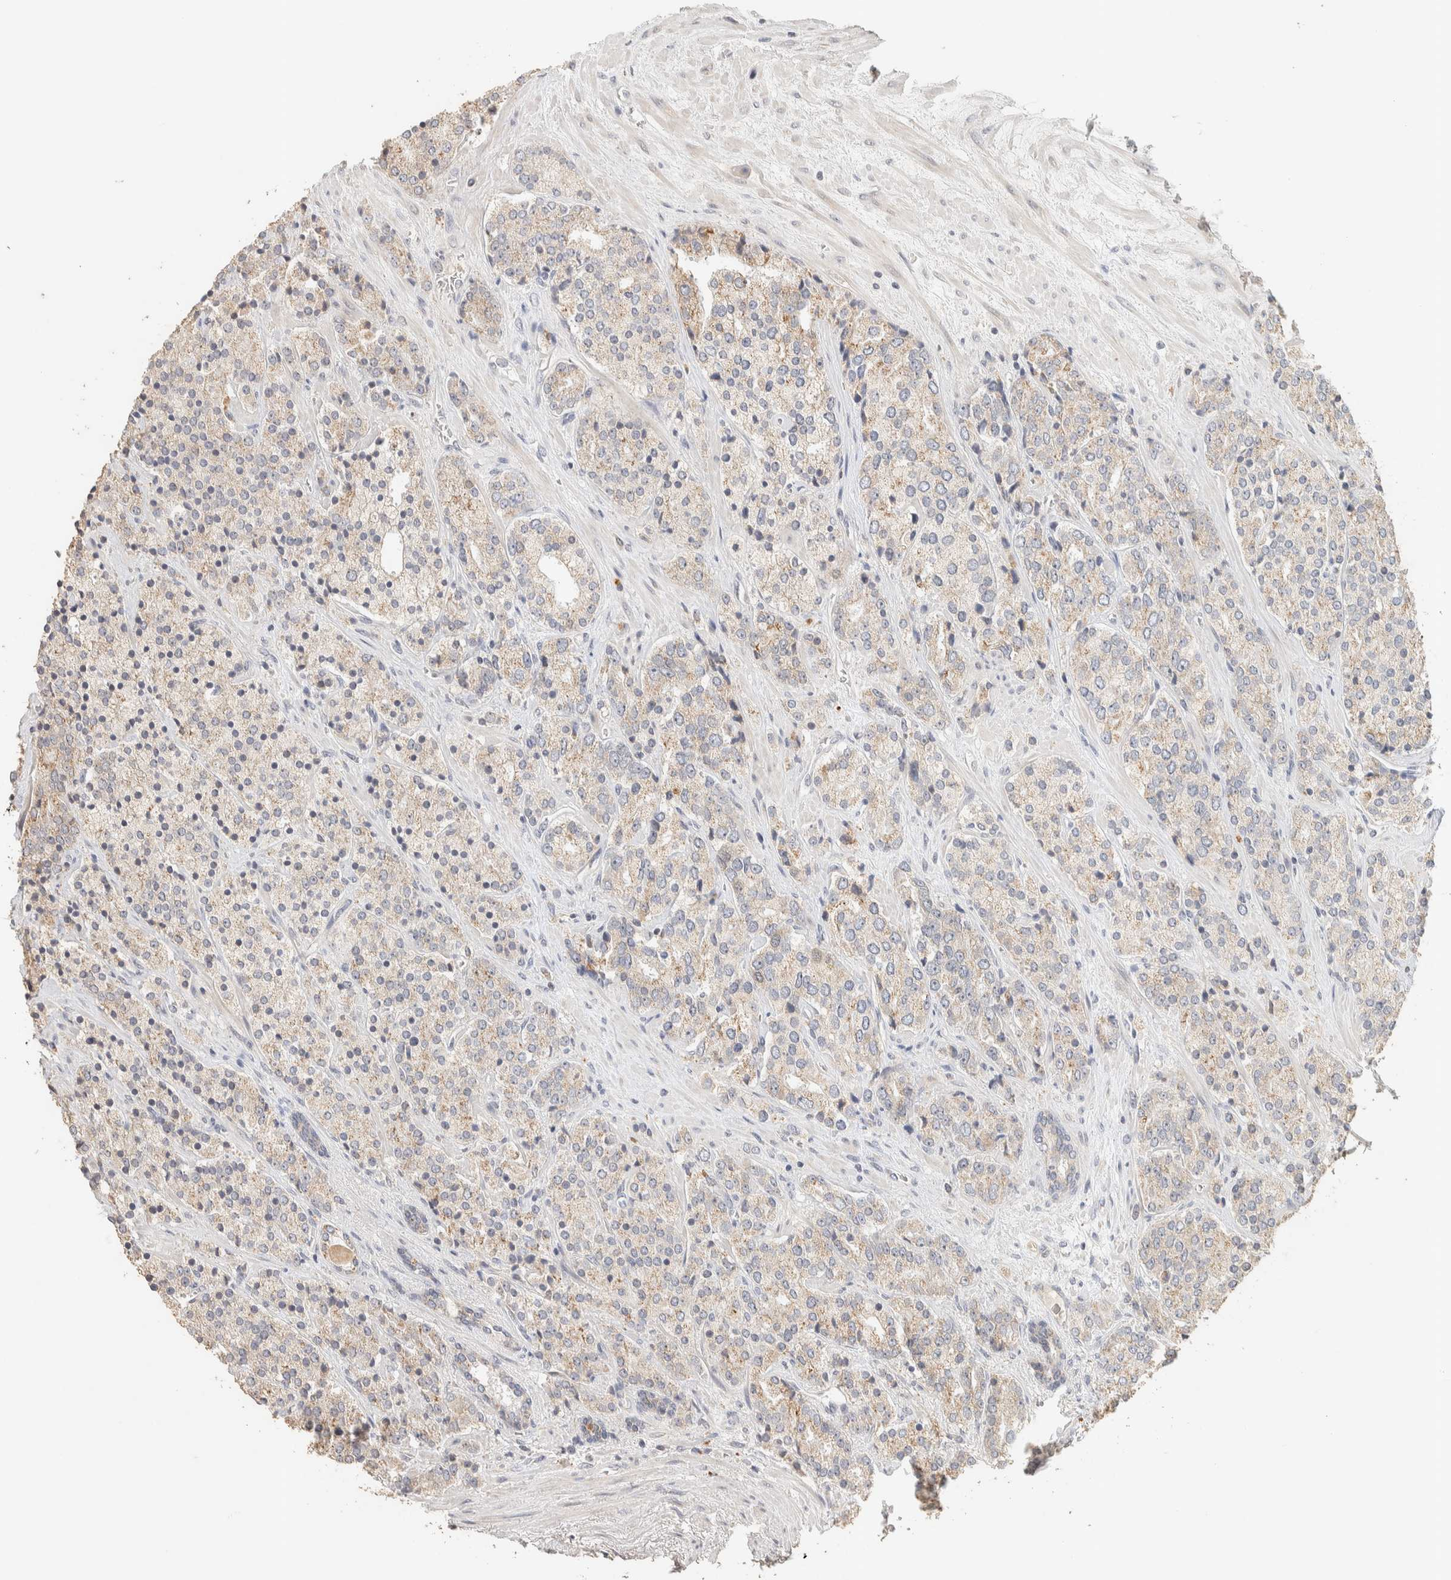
{"staining": {"intensity": "weak", "quantity": "25%-75%", "location": "cytoplasmic/membranous"}, "tissue": "prostate cancer", "cell_type": "Tumor cells", "image_type": "cancer", "snomed": [{"axis": "morphology", "description": "Adenocarcinoma, High grade"}, {"axis": "topography", "description": "Prostate"}], "caption": "Immunohistochemical staining of prostate cancer exhibits low levels of weak cytoplasmic/membranous protein expression in approximately 25%-75% of tumor cells. (DAB (3,3'-diaminobenzidine) IHC with brightfield microscopy, high magnification).", "gene": "ITPA", "patient": {"sex": "male", "age": 71}}